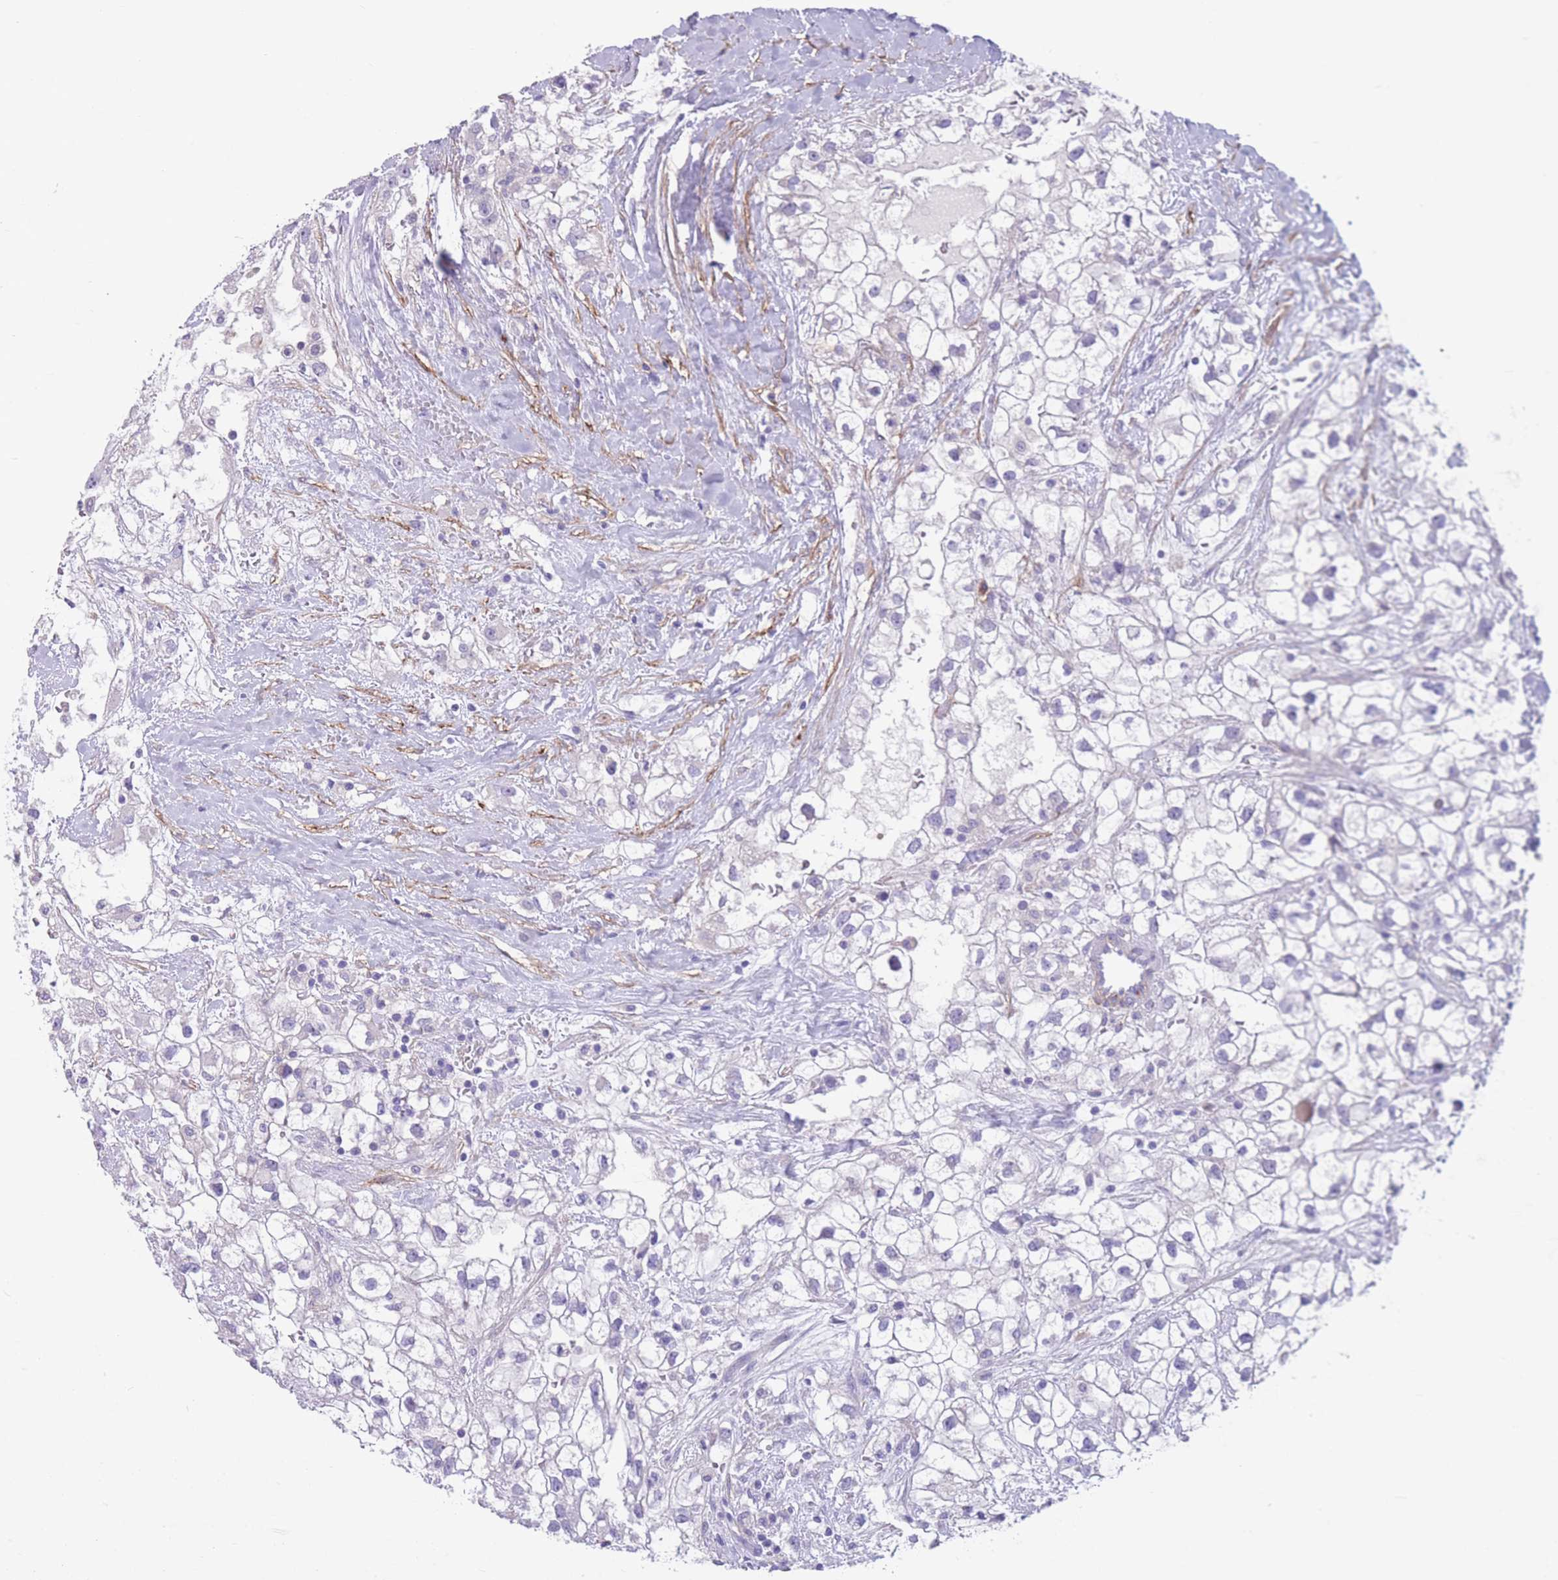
{"staining": {"intensity": "negative", "quantity": "none", "location": "none"}, "tissue": "renal cancer", "cell_type": "Tumor cells", "image_type": "cancer", "snomed": [{"axis": "morphology", "description": "Adenocarcinoma, NOS"}, {"axis": "topography", "description": "Kidney"}], "caption": "IHC micrograph of renal cancer (adenocarcinoma) stained for a protein (brown), which demonstrates no staining in tumor cells. The staining was performed using DAB (3,3'-diaminobenzidine) to visualize the protein expression in brown, while the nuclei were stained in blue with hematoxylin (Magnification: 20x).", "gene": "DPYD", "patient": {"sex": "male", "age": 59}}